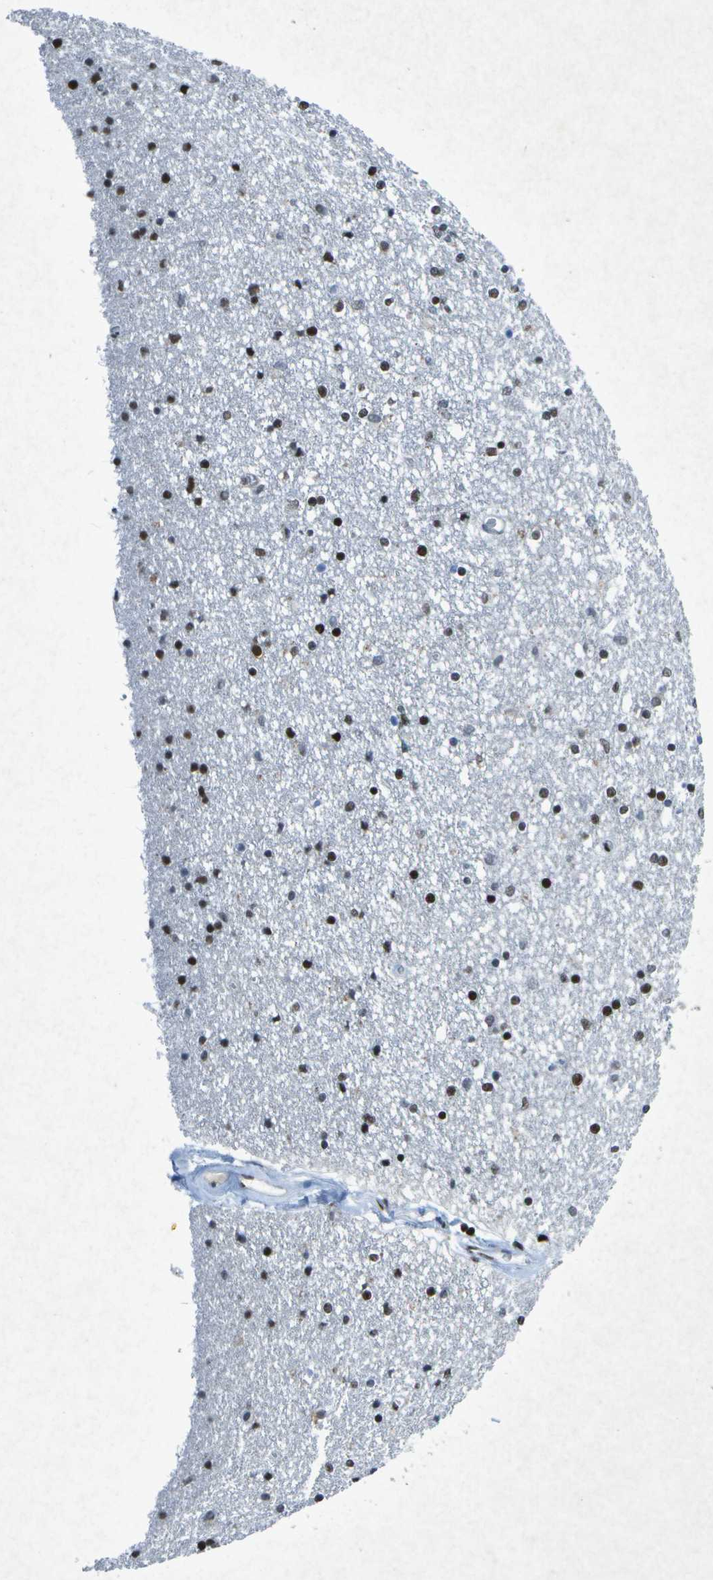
{"staining": {"intensity": "strong", "quantity": "25%-75%", "location": "nuclear"}, "tissue": "caudate", "cell_type": "Glial cells", "image_type": "normal", "snomed": [{"axis": "morphology", "description": "Normal tissue, NOS"}, {"axis": "topography", "description": "Lateral ventricle wall"}], "caption": "Immunohistochemistry (IHC) photomicrograph of benign caudate: caudate stained using IHC demonstrates high levels of strong protein expression localized specifically in the nuclear of glial cells, appearing as a nuclear brown color.", "gene": "MTA2", "patient": {"sex": "female", "age": 54}}